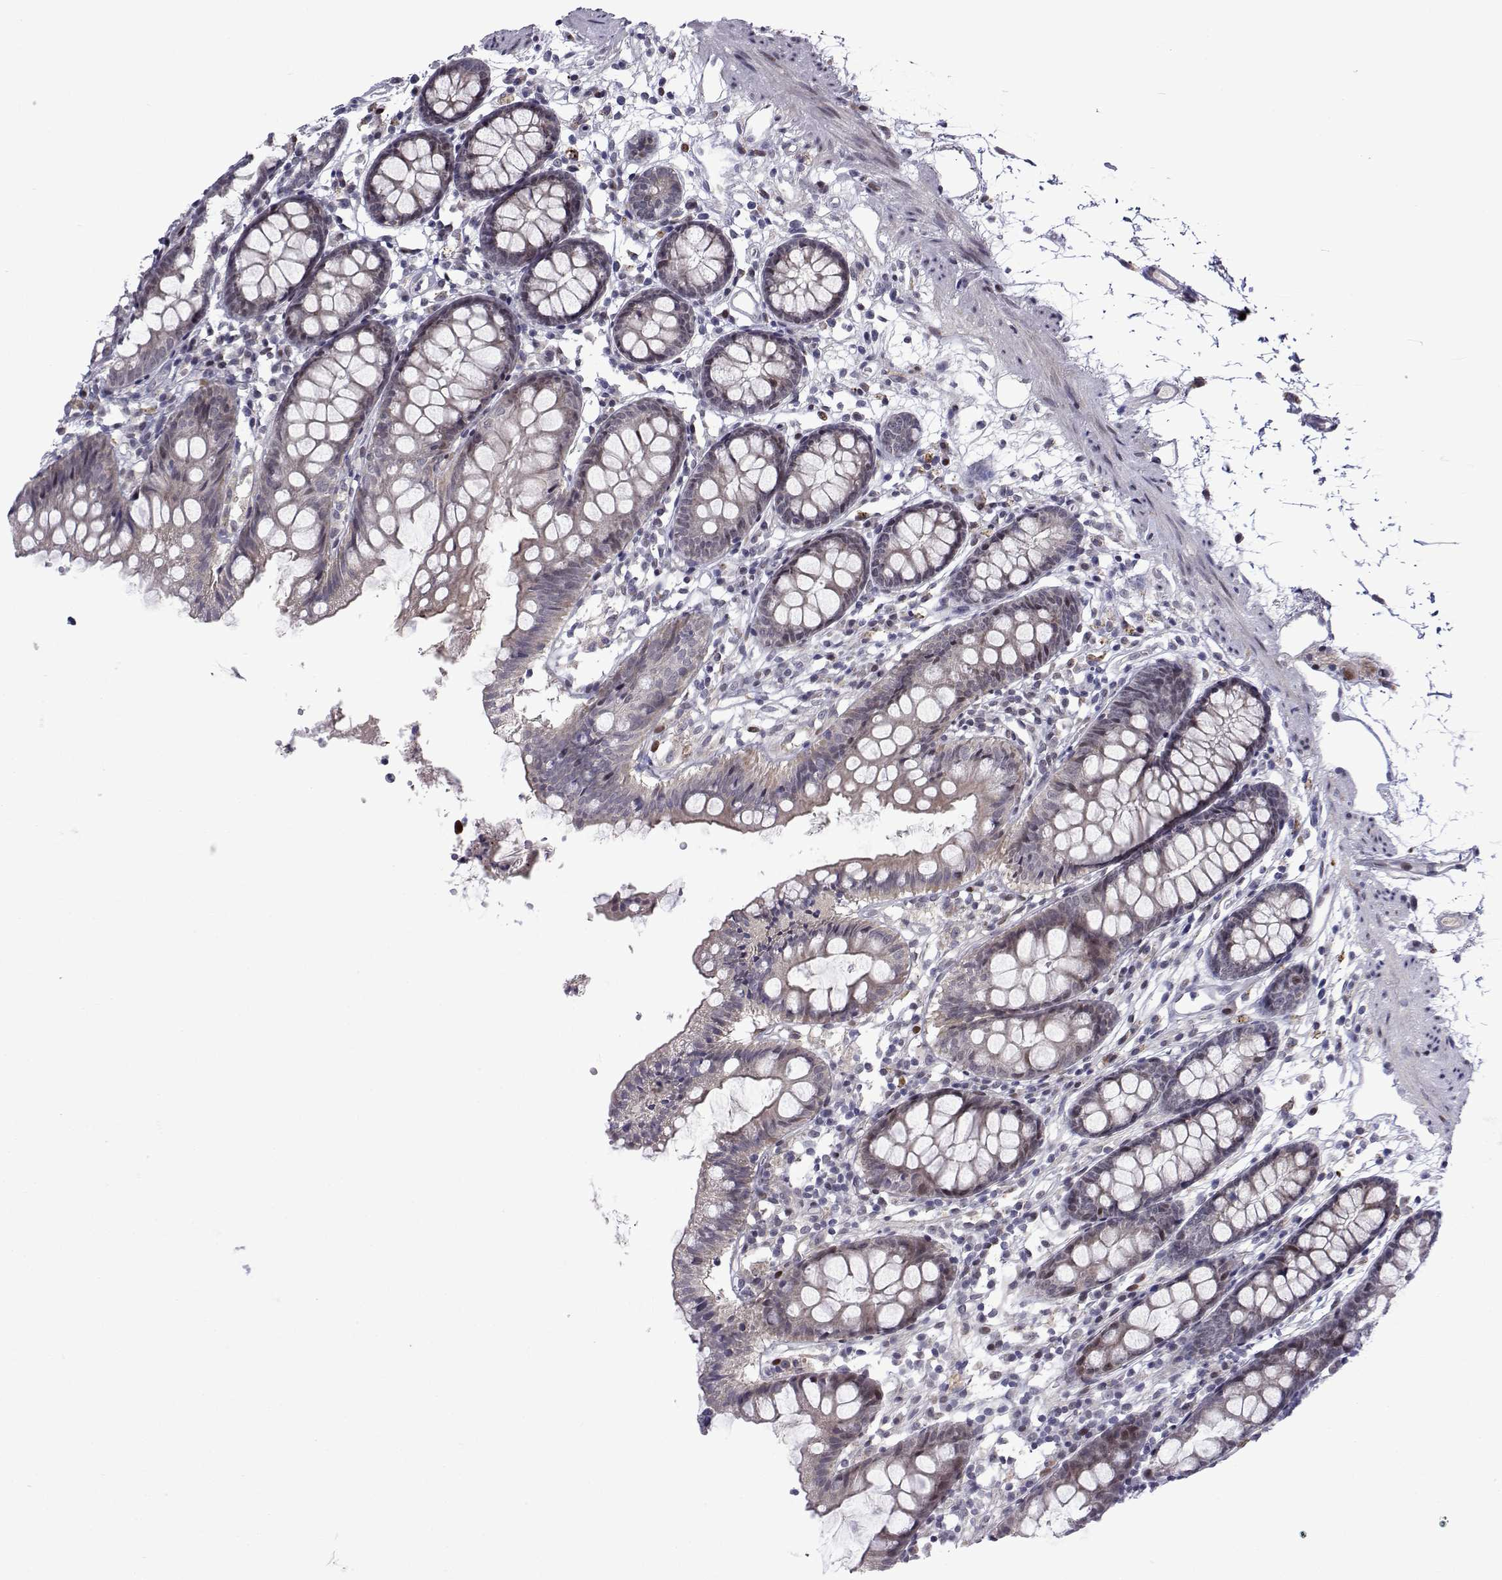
{"staining": {"intensity": "negative", "quantity": "none", "location": "none"}, "tissue": "colon", "cell_type": "Endothelial cells", "image_type": "normal", "snomed": [{"axis": "morphology", "description": "Normal tissue, NOS"}, {"axis": "topography", "description": "Colon"}], "caption": "Human colon stained for a protein using immunohistochemistry (IHC) displays no staining in endothelial cells.", "gene": "EFCAB3", "patient": {"sex": "female", "age": 84}}